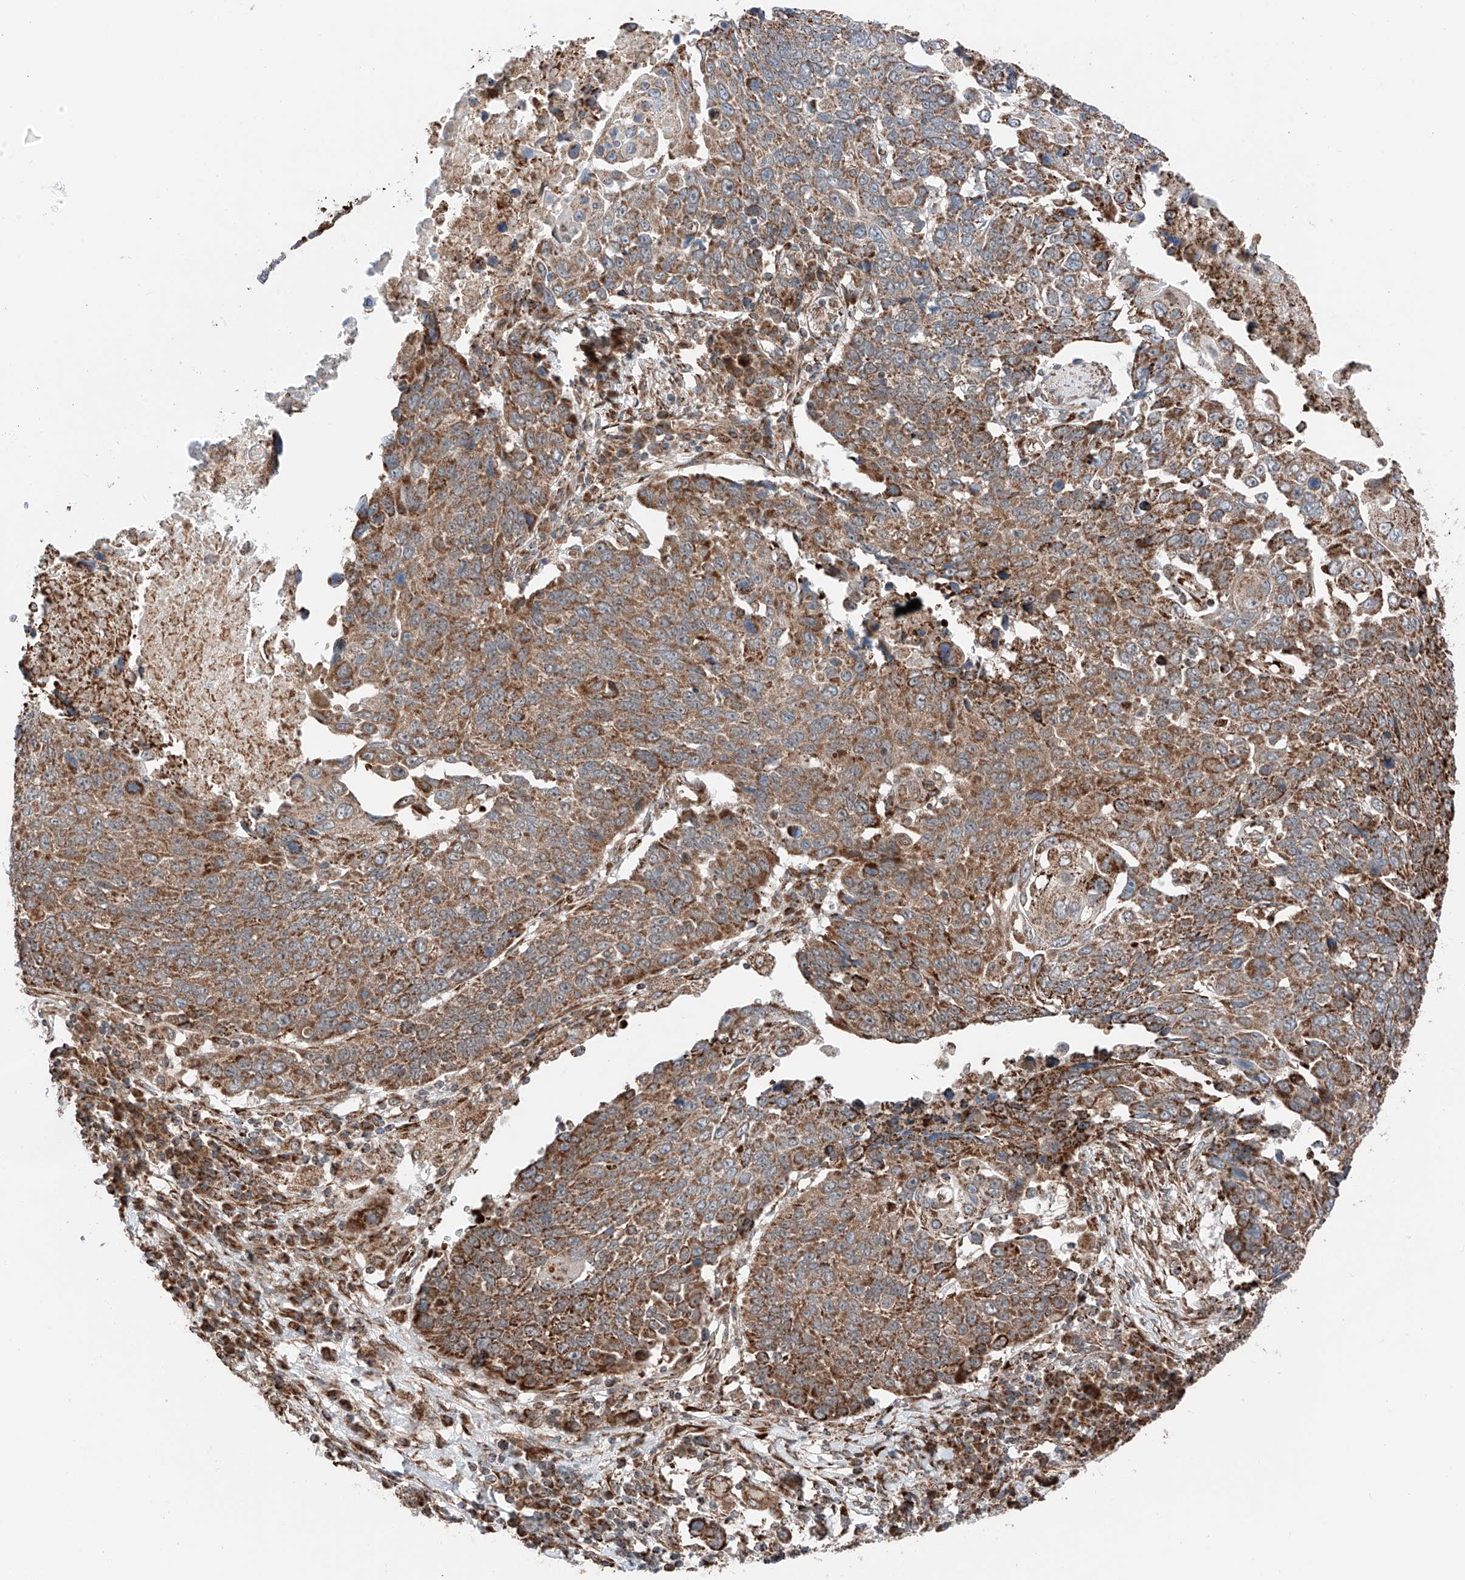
{"staining": {"intensity": "moderate", "quantity": ">75%", "location": "cytoplasmic/membranous"}, "tissue": "lung cancer", "cell_type": "Tumor cells", "image_type": "cancer", "snomed": [{"axis": "morphology", "description": "Squamous cell carcinoma, NOS"}, {"axis": "topography", "description": "Lung"}], "caption": "Lung cancer stained with a protein marker displays moderate staining in tumor cells.", "gene": "ZSCAN29", "patient": {"sex": "male", "age": 66}}